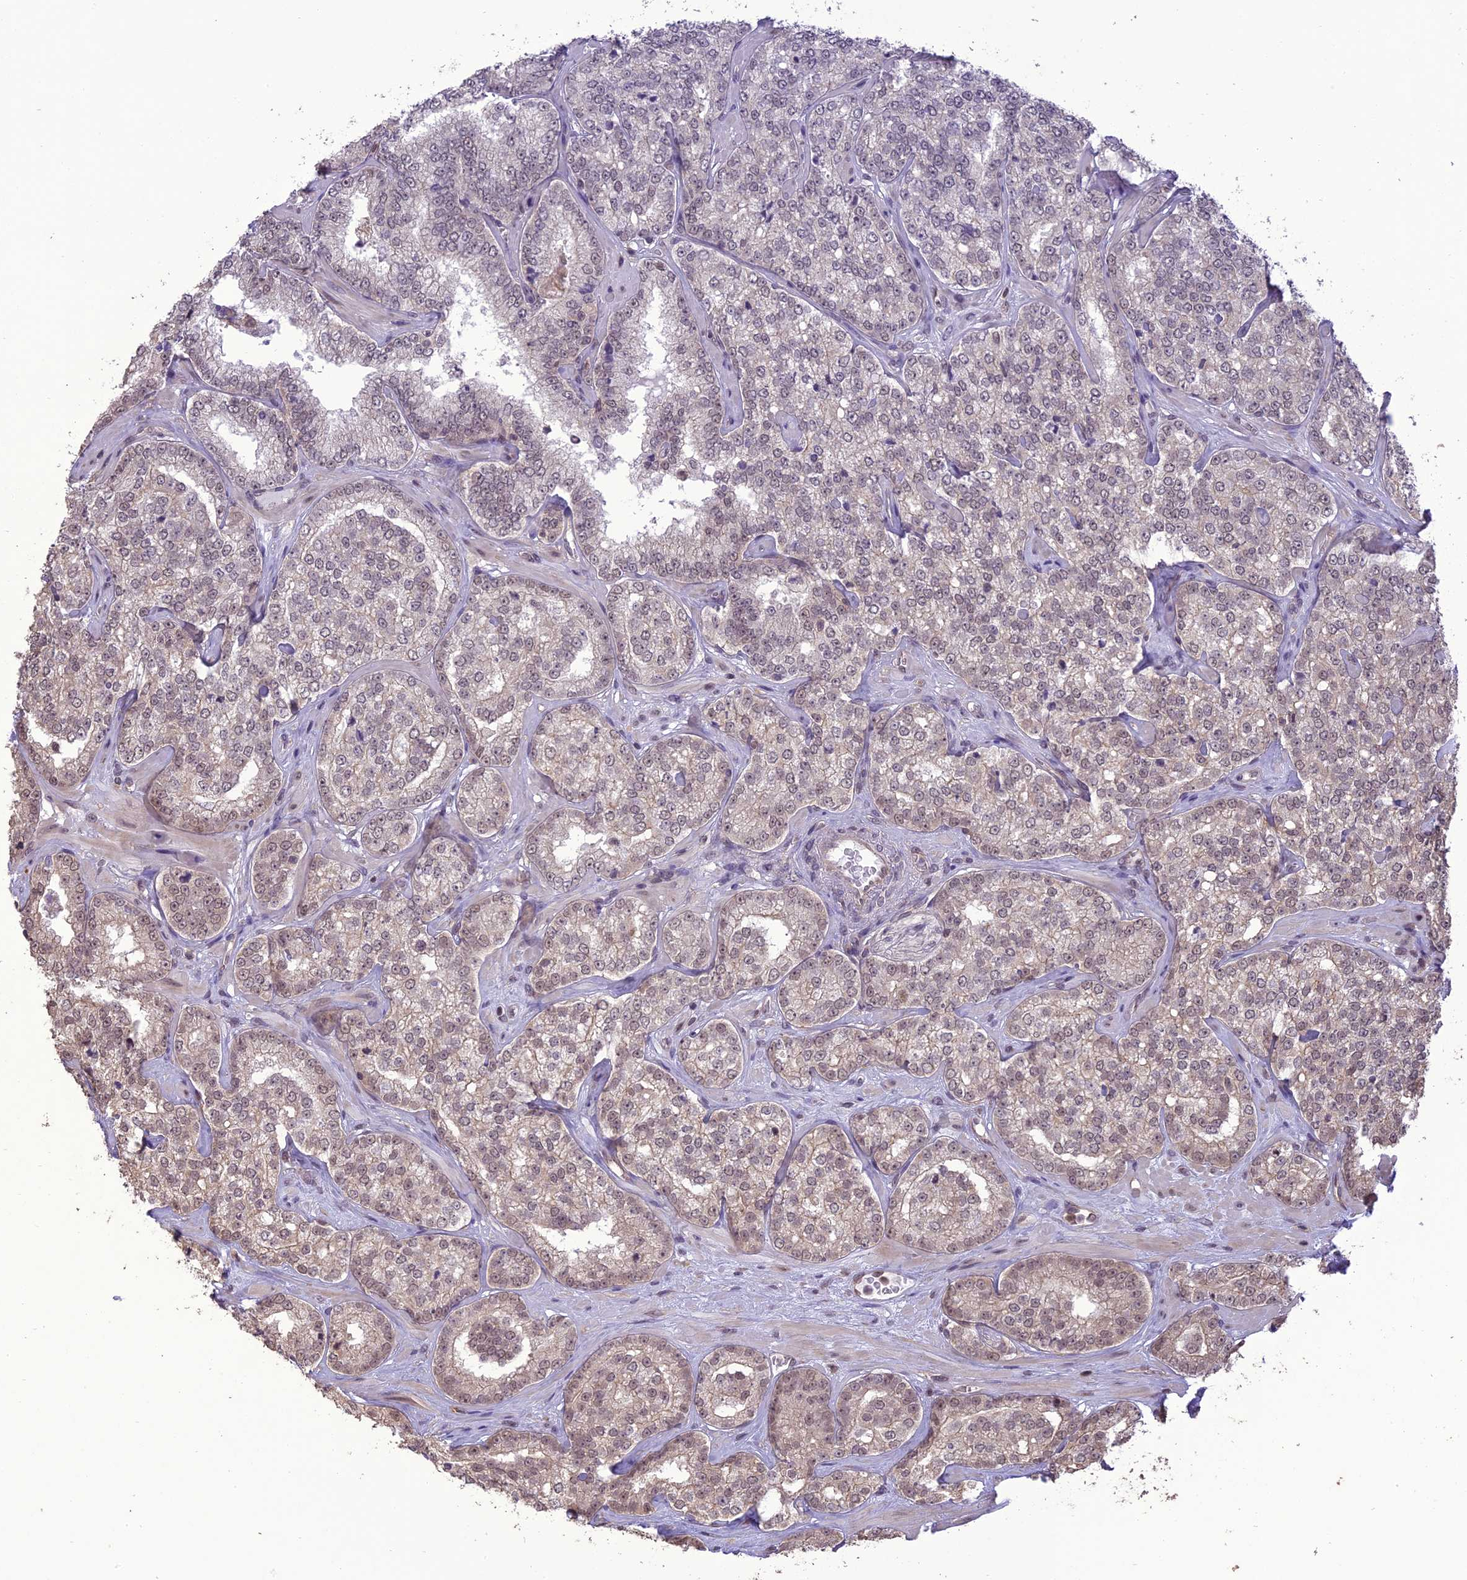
{"staining": {"intensity": "weak", "quantity": "25%-75%", "location": "nuclear"}, "tissue": "prostate cancer", "cell_type": "Tumor cells", "image_type": "cancer", "snomed": [{"axis": "morphology", "description": "Normal tissue, NOS"}, {"axis": "morphology", "description": "Adenocarcinoma, High grade"}, {"axis": "topography", "description": "Prostate"}], "caption": "IHC (DAB) staining of prostate cancer exhibits weak nuclear protein expression in about 25%-75% of tumor cells.", "gene": "TIGD7", "patient": {"sex": "male", "age": 83}}